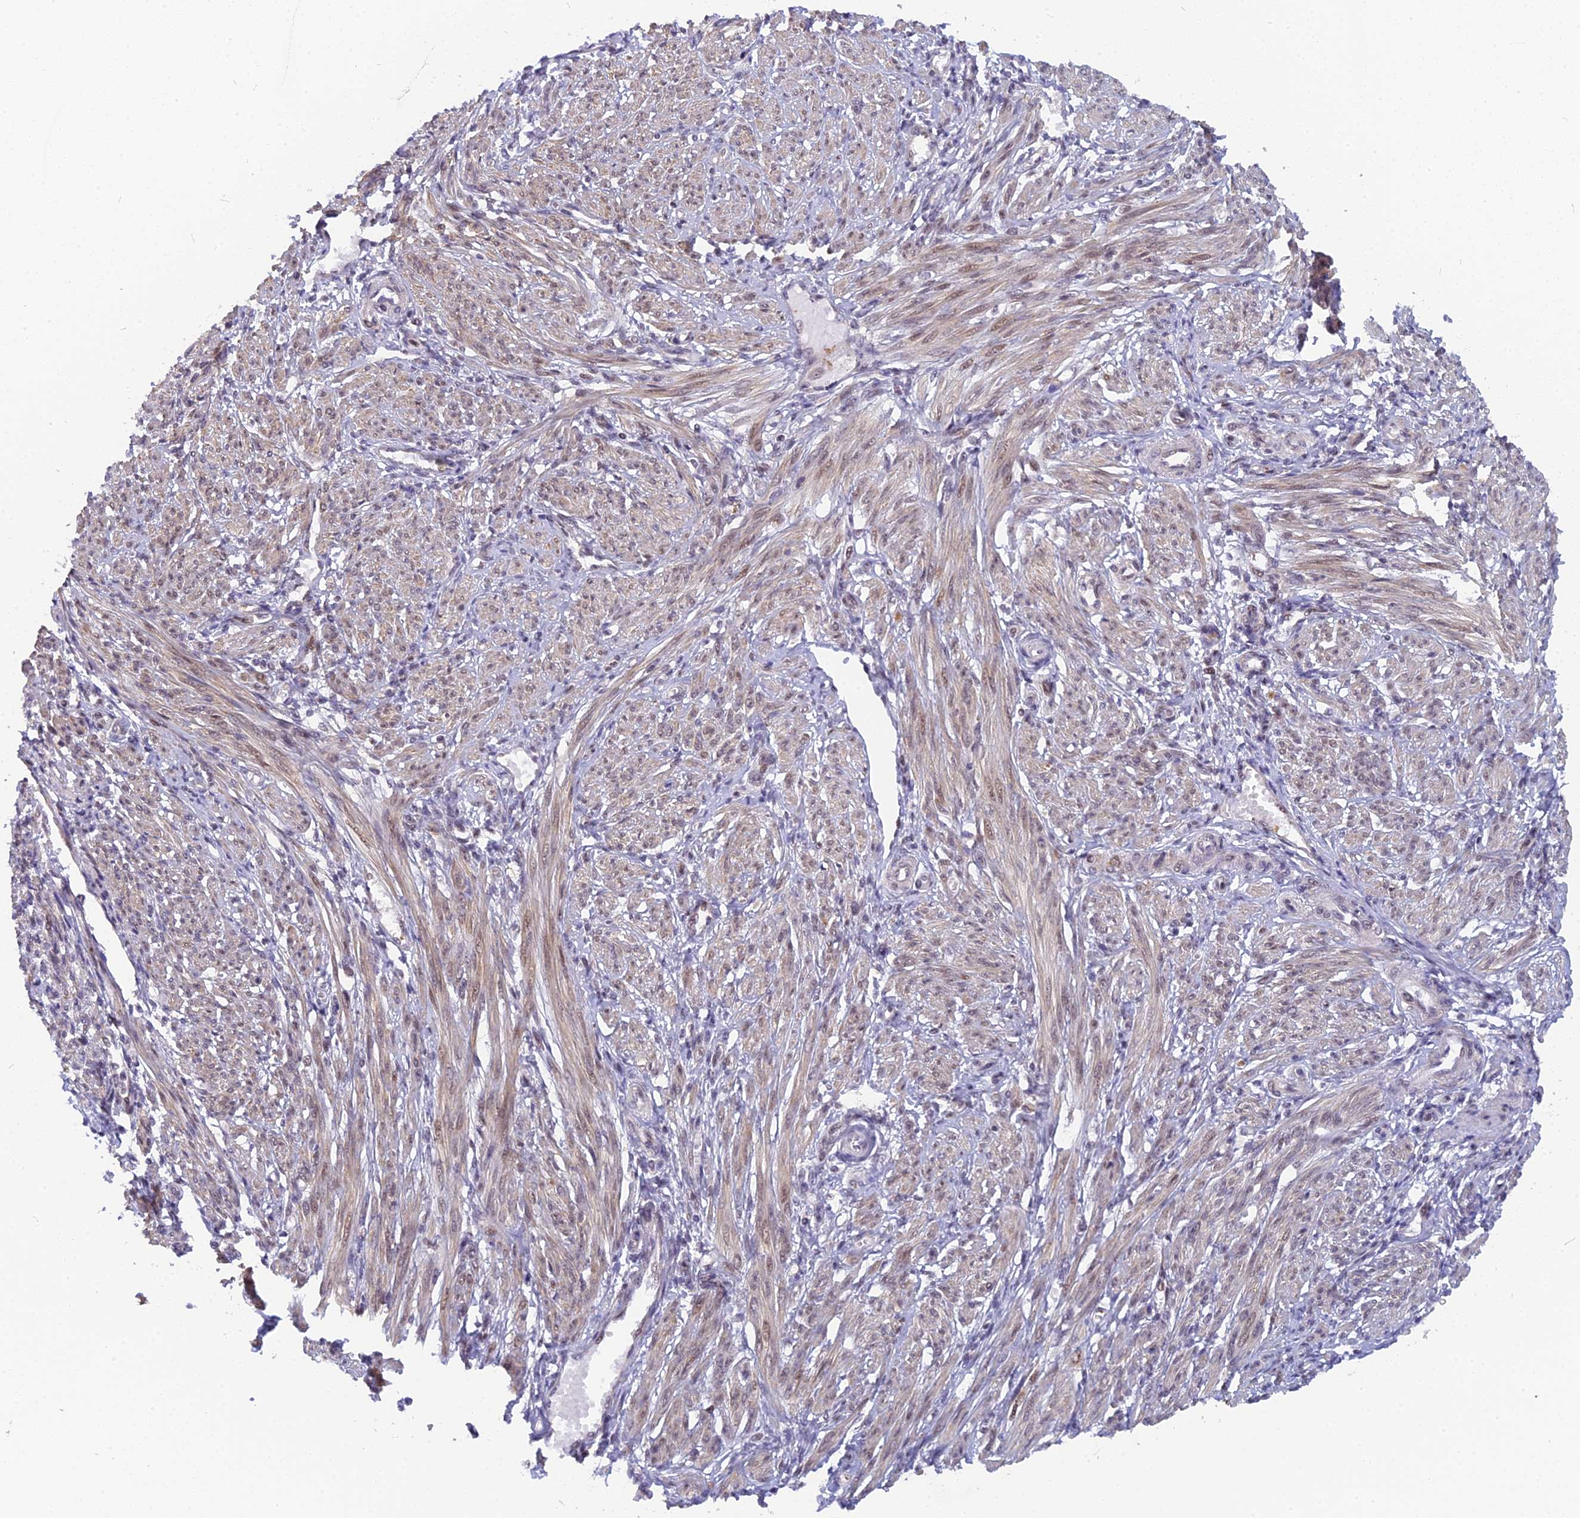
{"staining": {"intensity": "weak", "quantity": "25%-75%", "location": "cytoplasmic/membranous"}, "tissue": "smooth muscle", "cell_type": "Smooth muscle cells", "image_type": "normal", "snomed": [{"axis": "morphology", "description": "Normal tissue, NOS"}, {"axis": "morphology", "description": "Adenocarcinoma, NOS"}, {"axis": "topography", "description": "Colon"}, {"axis": "topography", "description": "Peripheral nerve tissue"}], "caption": "An image of smooth muscle stained for a protein reveals weak cytoplasmic/membranous brown staining in smooth muscle cells. (IHC, brightfield microscopy, high magnification).", "gene": "CMC1", "patient": {"sex": "male", "age": 14}}